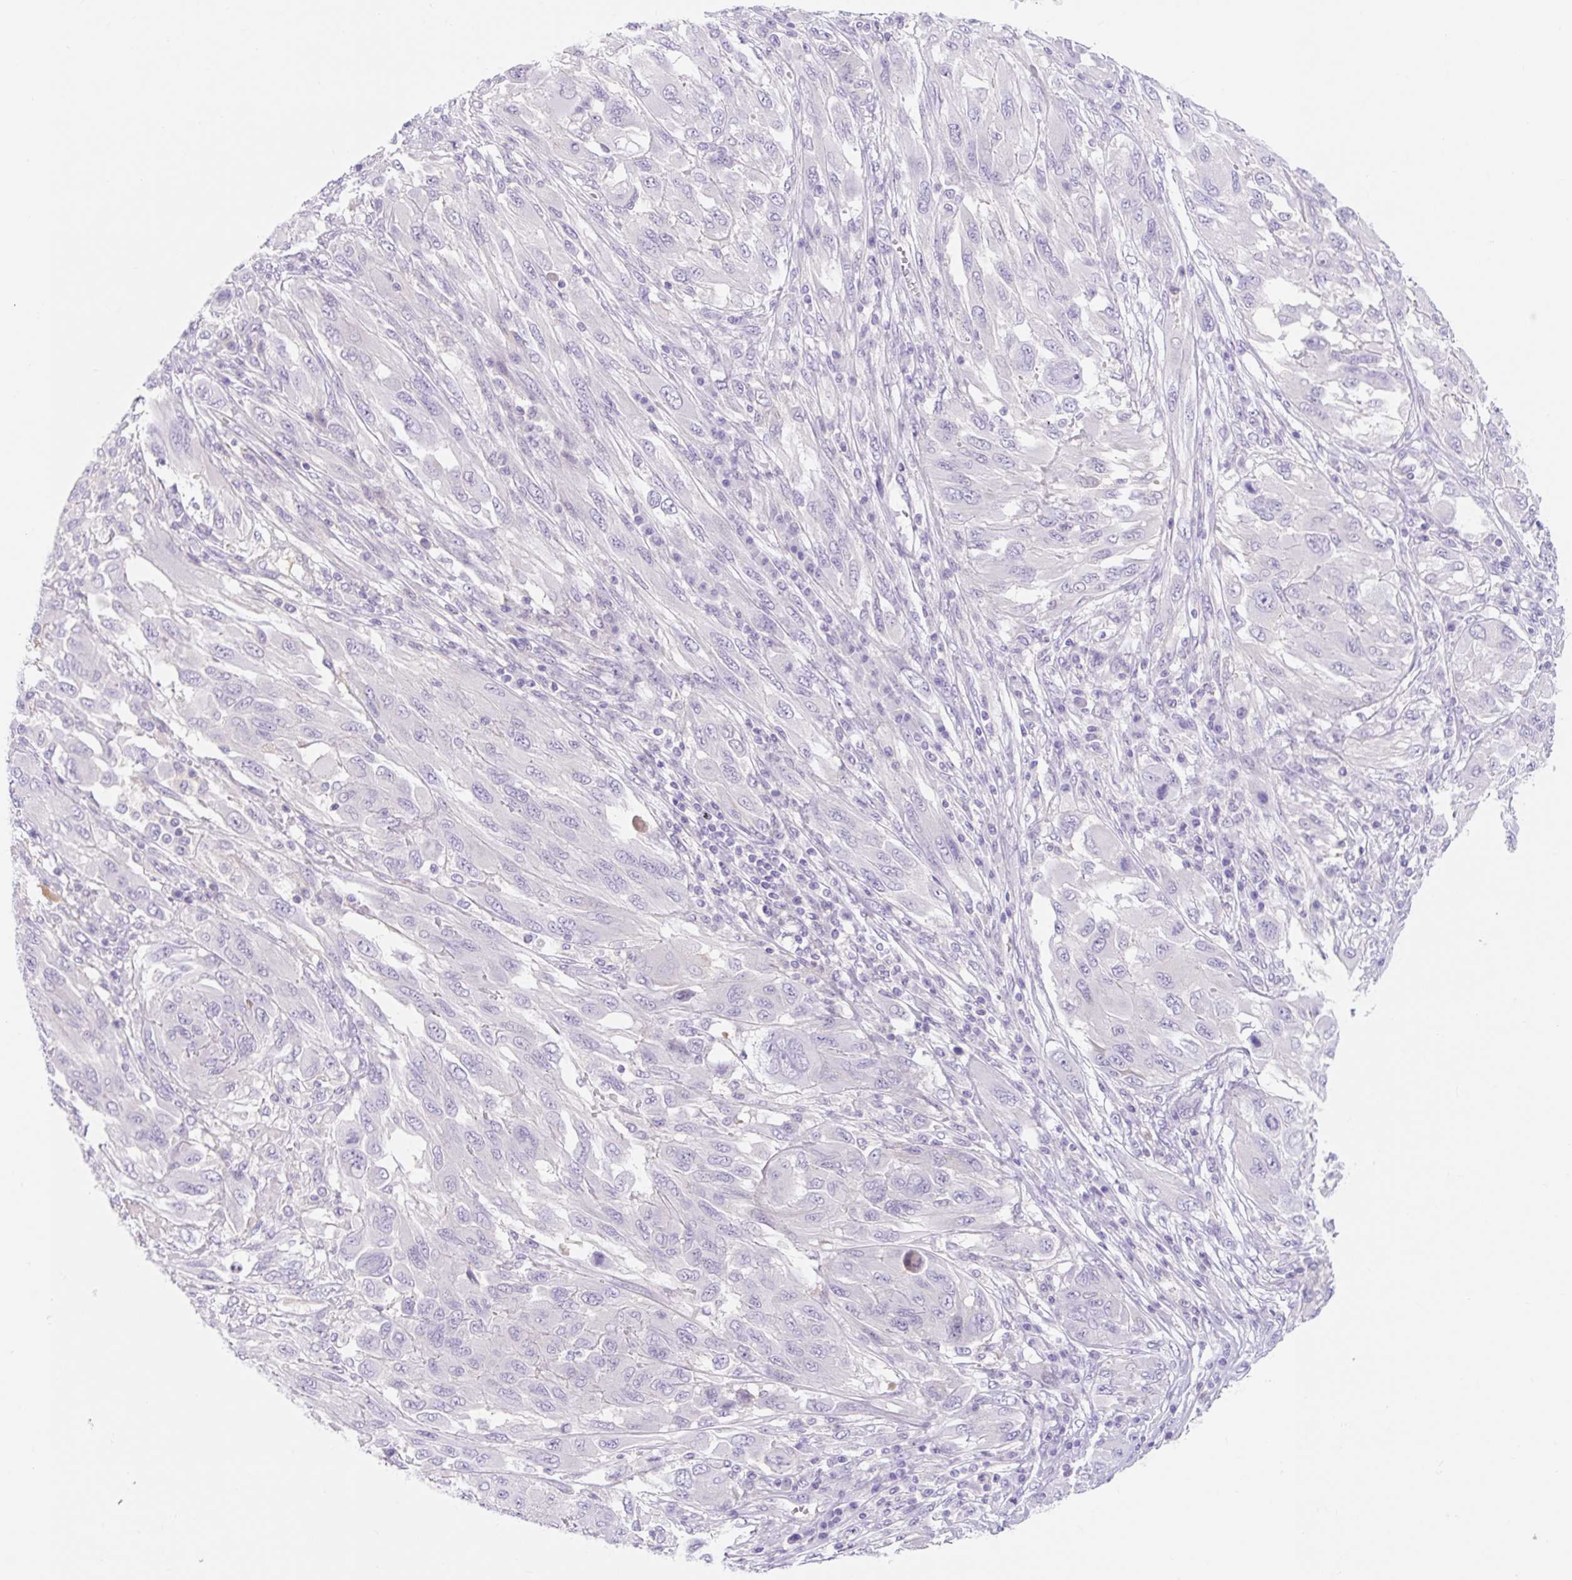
{"staining": {"intensity": "negative", "quantity": "none", "location": "none"}, "tissue": "melanoma", "cell_type": "Tumor cells", "image_type": "cancer", "snomed": [{"axis": "morphology", "description": "Malignant melanoma, NOS"}, {"axis": "topography", "description": "Skin"}], "caption": "This is an IHC histopathology image of human malignant melanoma. There is no positivity in tumor cells.", "gene": "SLC28A1", "patient": {"sex": "female", "age": 91}}